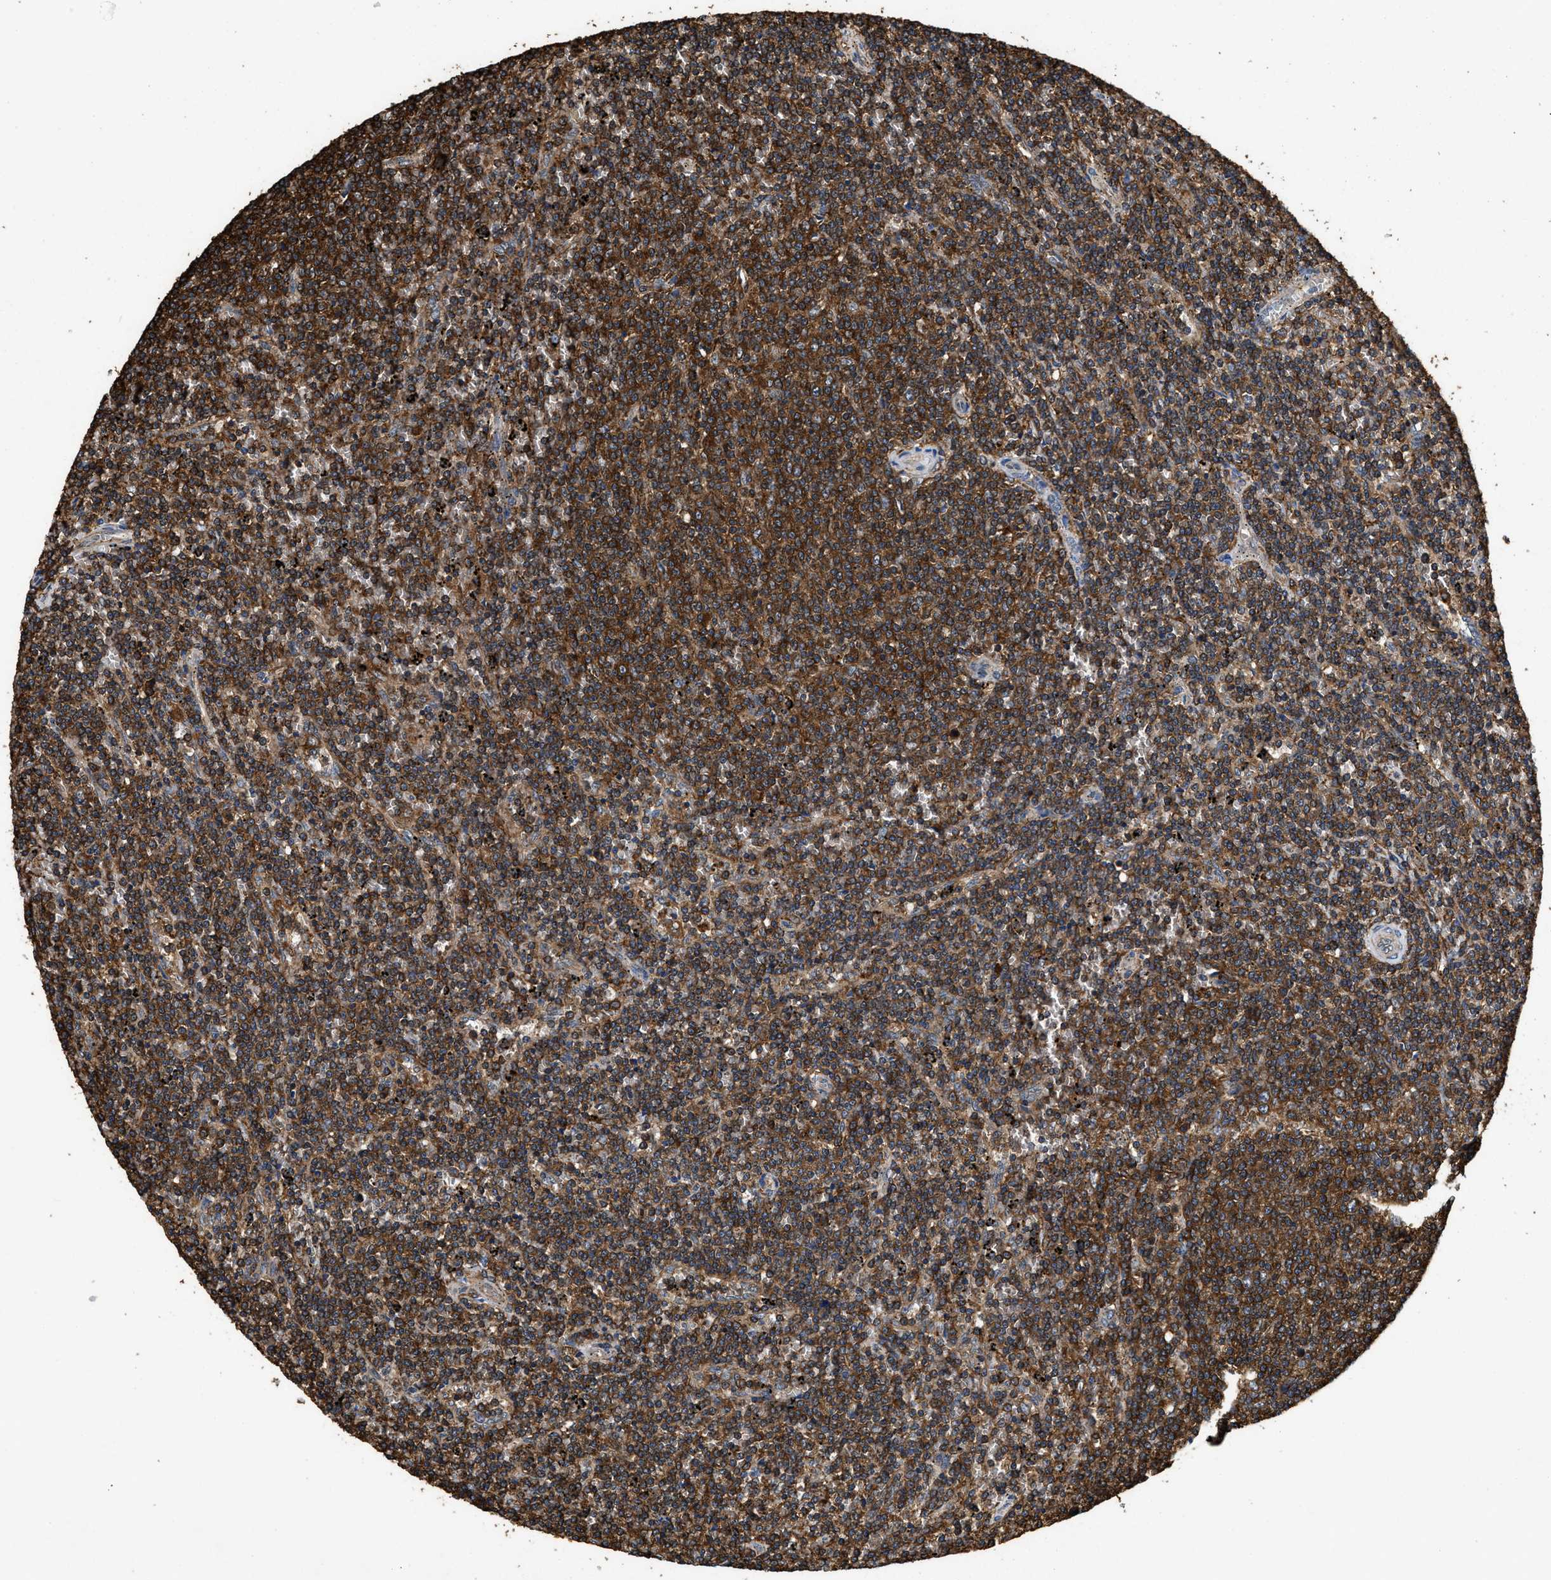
{"staining": {"intensity": "strong", "quantity": ">75%", "location": "cytoplasmic/membranous"}, "tissue": "lymphoma", "cell_type": "Tumor cells", "image_type": "cancer", "snomed": [{"axis": "morphology", "description": "Malignant lymphoma, non-Hodgkin's type, Low grade"}, {"axis": "topography", "description": "Spleen"}], "caption": "The photomicrograph reveals staining of lymphoma, revealing strong cytoplasmic/membranous protein staining (brown color) within tumor cells.", "gene": "LINGO2", "patient": {"sex": "female", "age": 50}}